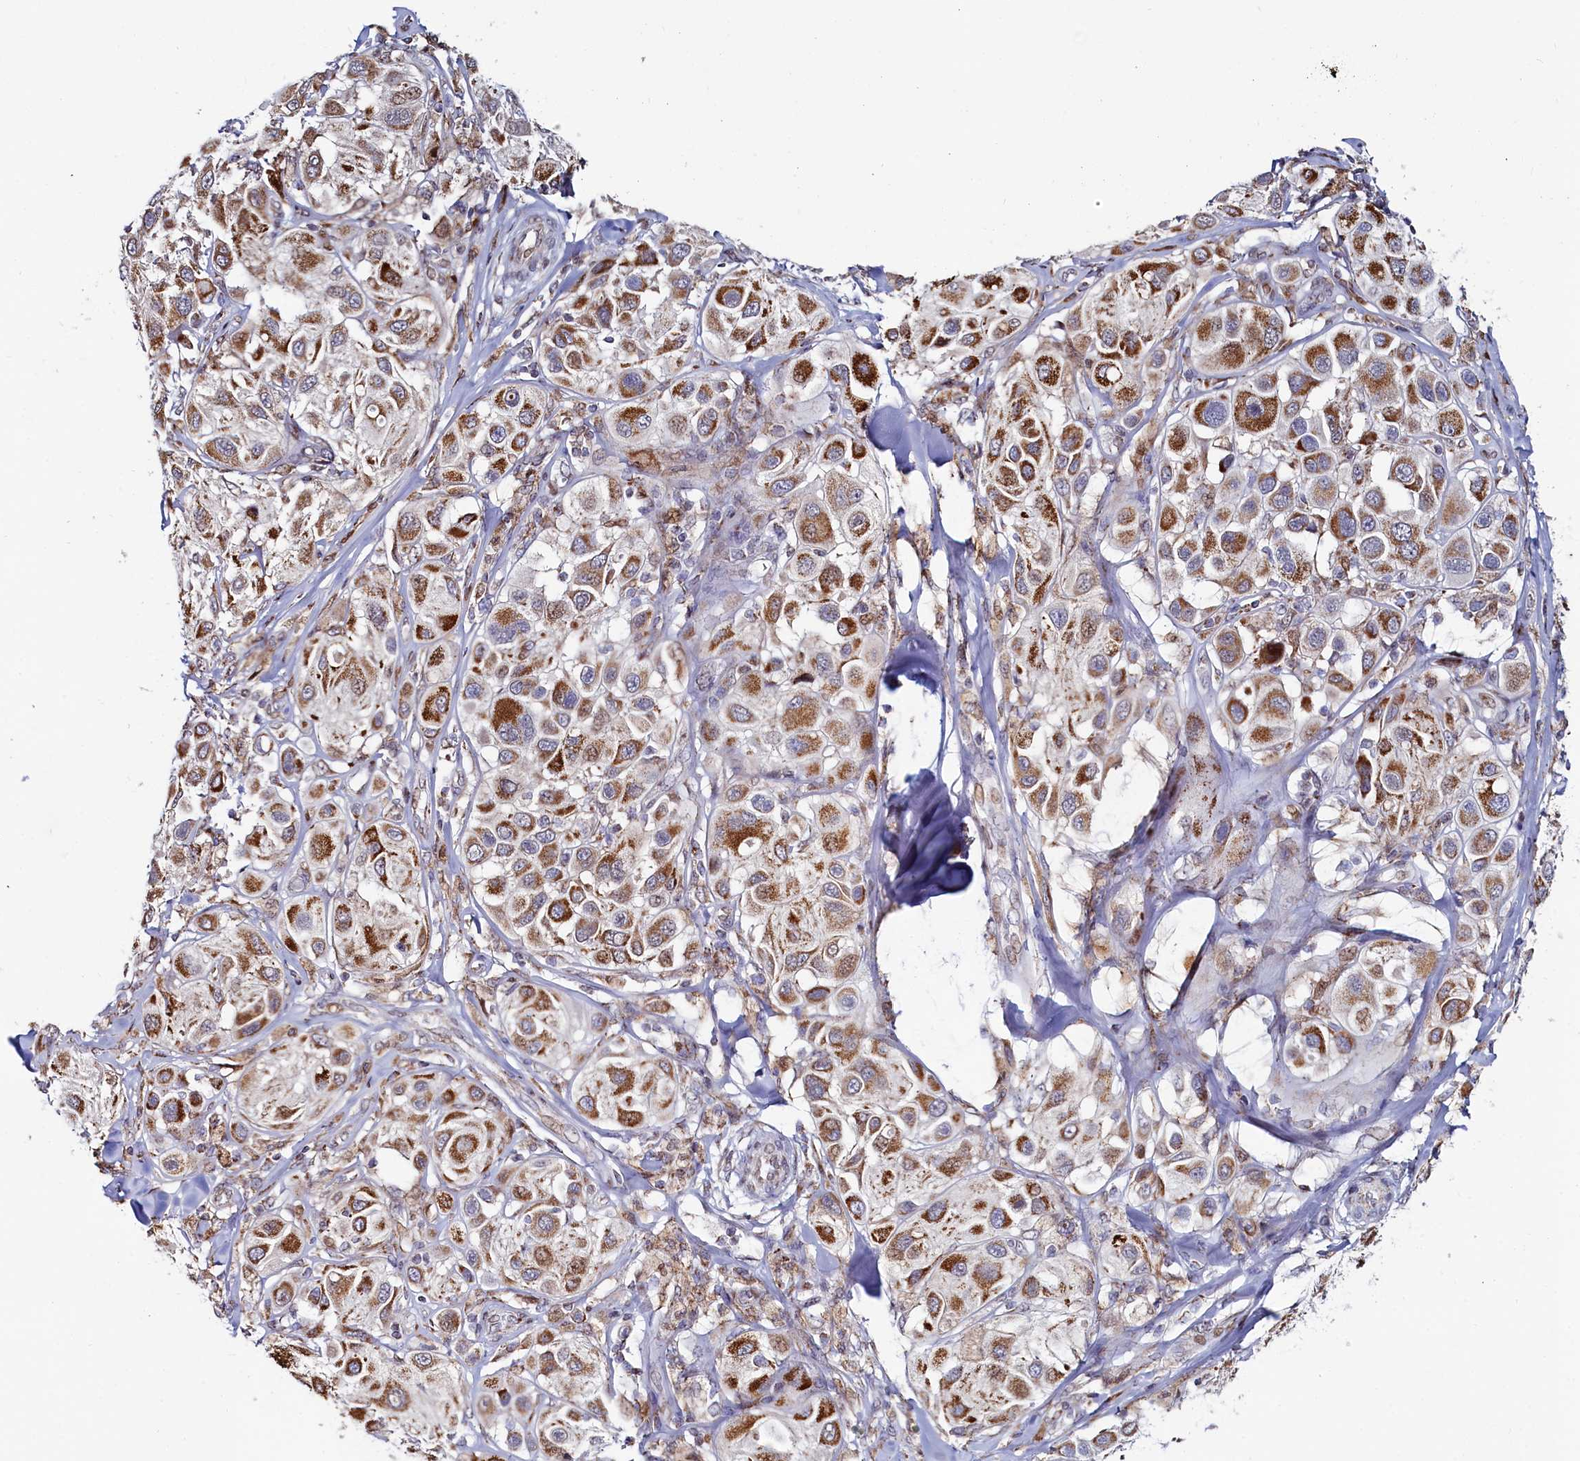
{"staining": {"intensity": "strong", "quantity": ">75%", "location": "cytoplasmic/membranous"}, "tissue": "melanoma", "cell_type": "Tumor cells", "image_type": "cancer", "snomed": [{"axis": "morphology", "description": "Malignant melanoma, Metastatic site"}, {"axis": "topography", "description": "Skin"}], "caption": "Protein positivity by IHC demonstrates strong cytoplasmic/membranous staining in approximately >75% of tumor cells in malignant melanoma (metastatic site).", "gene": "HDGFL3", "patient": {"sex": "male", "age": 41}}